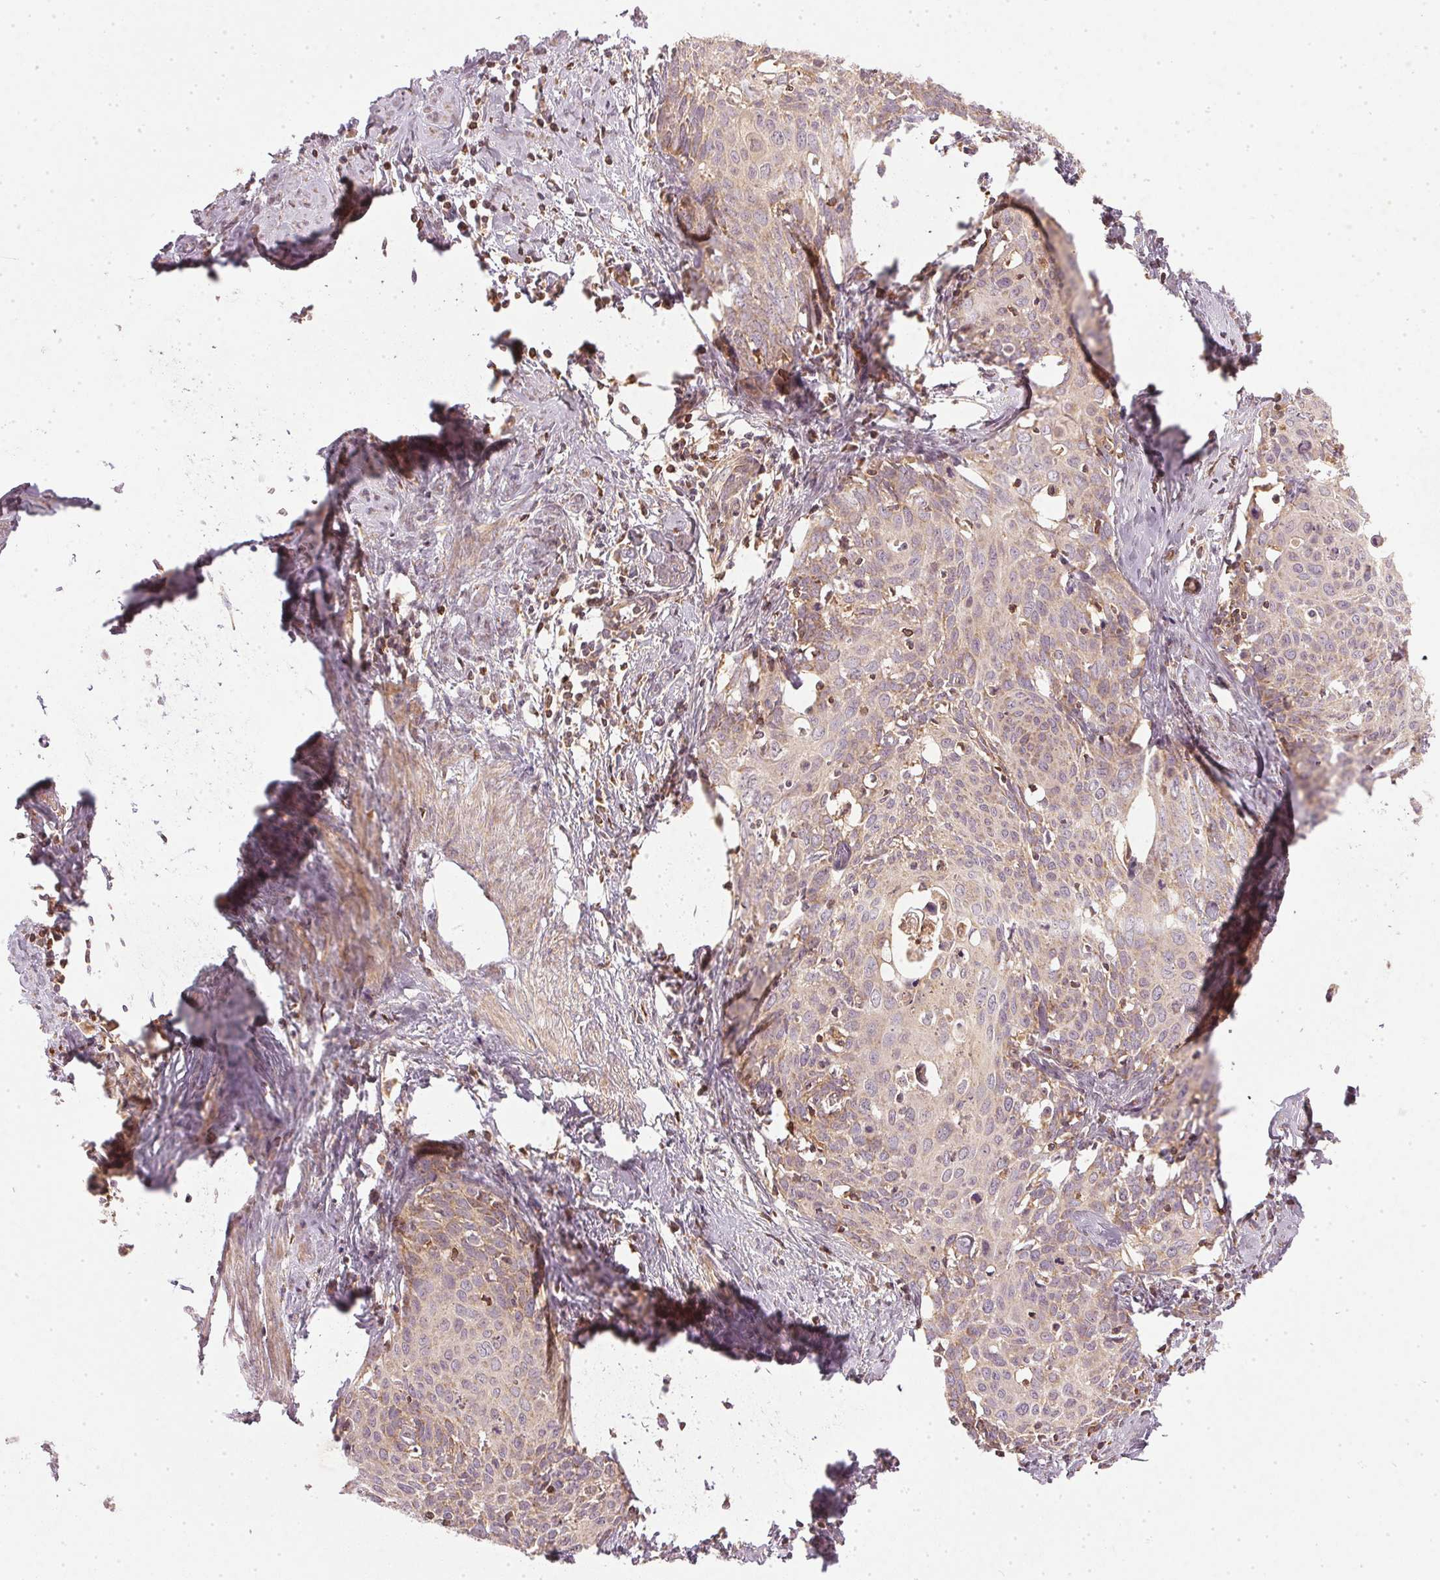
{"staining": {"intensity": "weak", "quantity": "<25%", "location": "cytoplasmic/membranous"}, "tissue": "cervical cancer", "cell_type": "Tumor cells", "image_type": "cancer", "snomed": [{"axis": "morphology", "description": "Squamous cell carcinoma, NOS"}, {"axis": "topography", "description": "Cervix"}], "caption": "There is no significant staining in tumor cells of cervical cancer (squamous cell carcinoma).", "gene": "NADK2", "patient": {"sex": "female", "age": 62}}